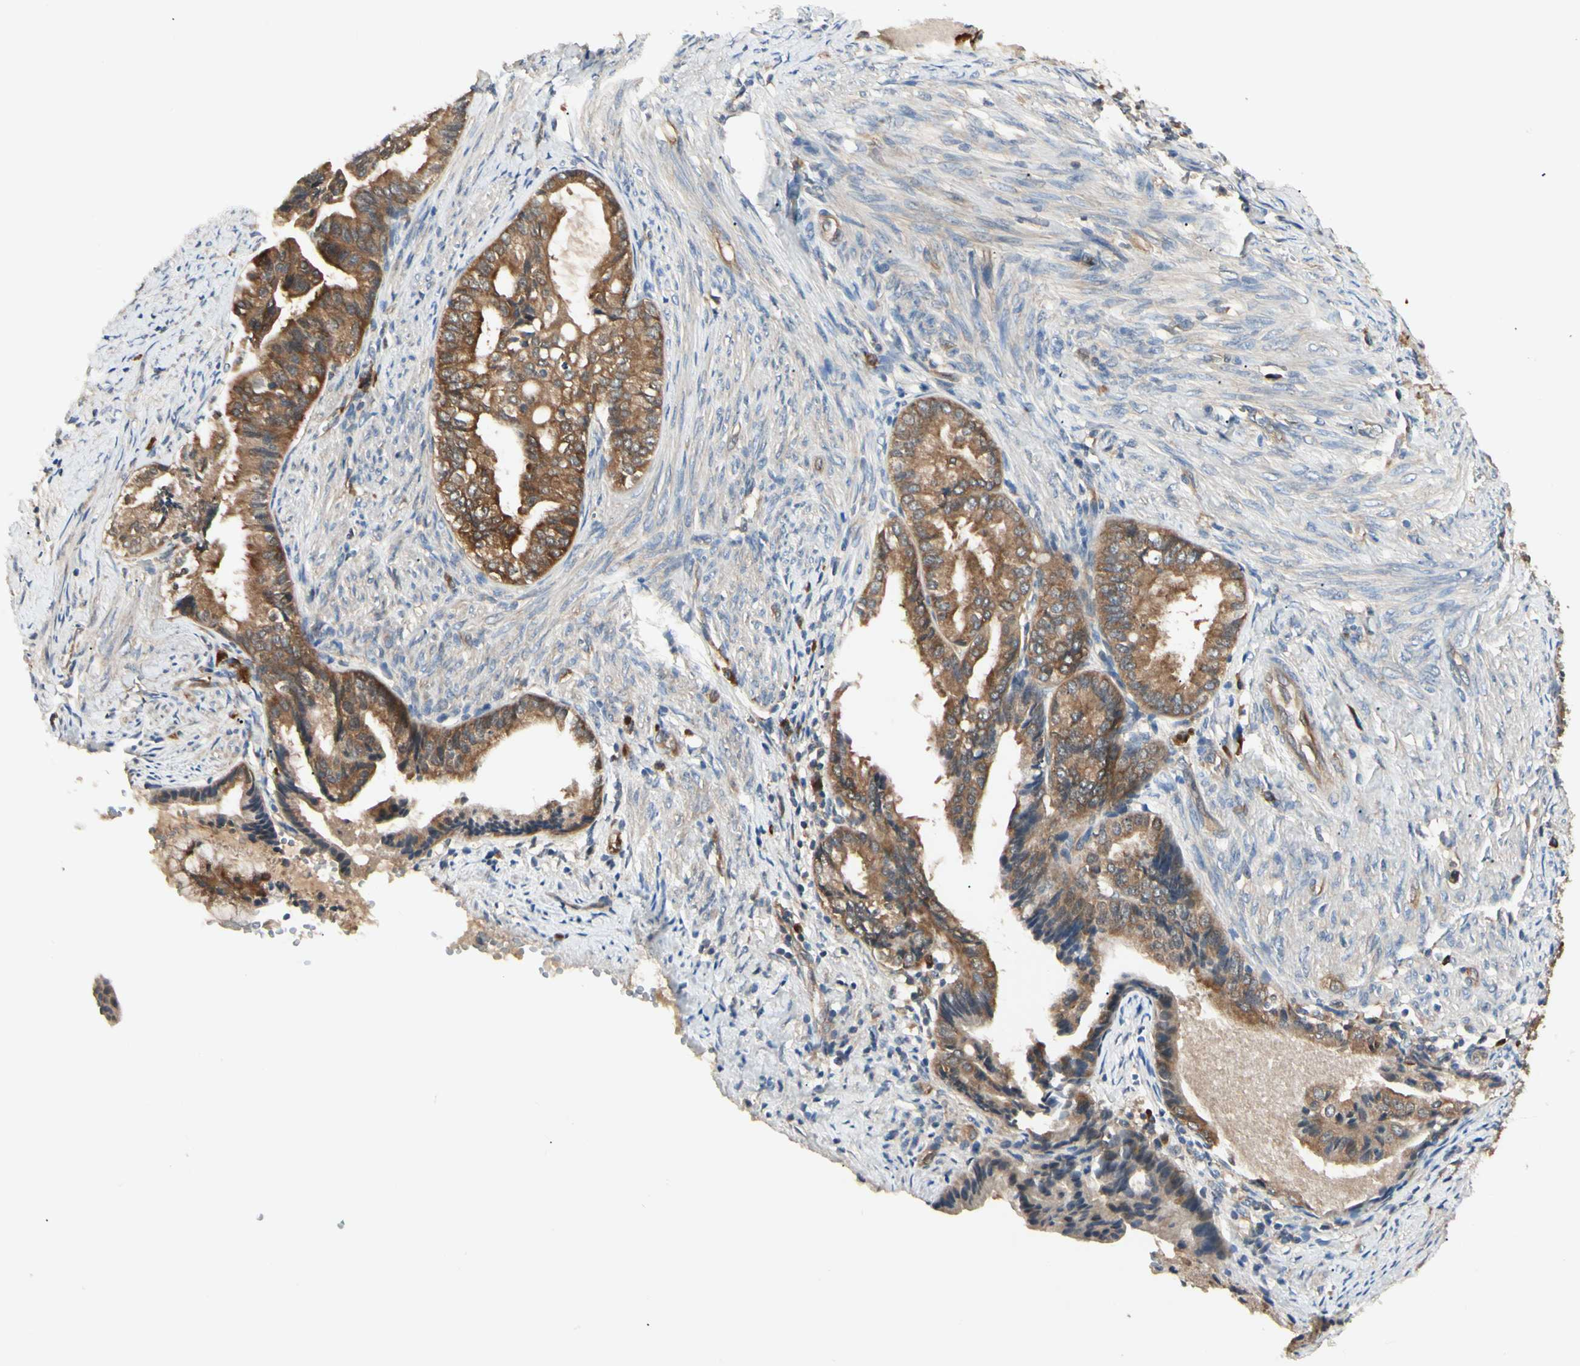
{"staining": {"intensity": "strong", "quantity": ">75%", "location": "cytoplasmic/membranous"}, "tissue": "endometrial cancer", "cell_type": "Tumor cells", "image_type": "cancer", "snomed": [{"axis": "morphology", "description": "Adenocarcinoma, NOS"}, {"axis": "topography", "description": "Endometrium"}], "caption": "There is high levels of strong cytoplasmic/membranous positivity in tumor cells of endometrial adenocarcinoma, as demonstrated by immunohistochemical staining (brown color).", "gene": "NME1-NME2", "patient": {"sex": "female", "age": 86}}